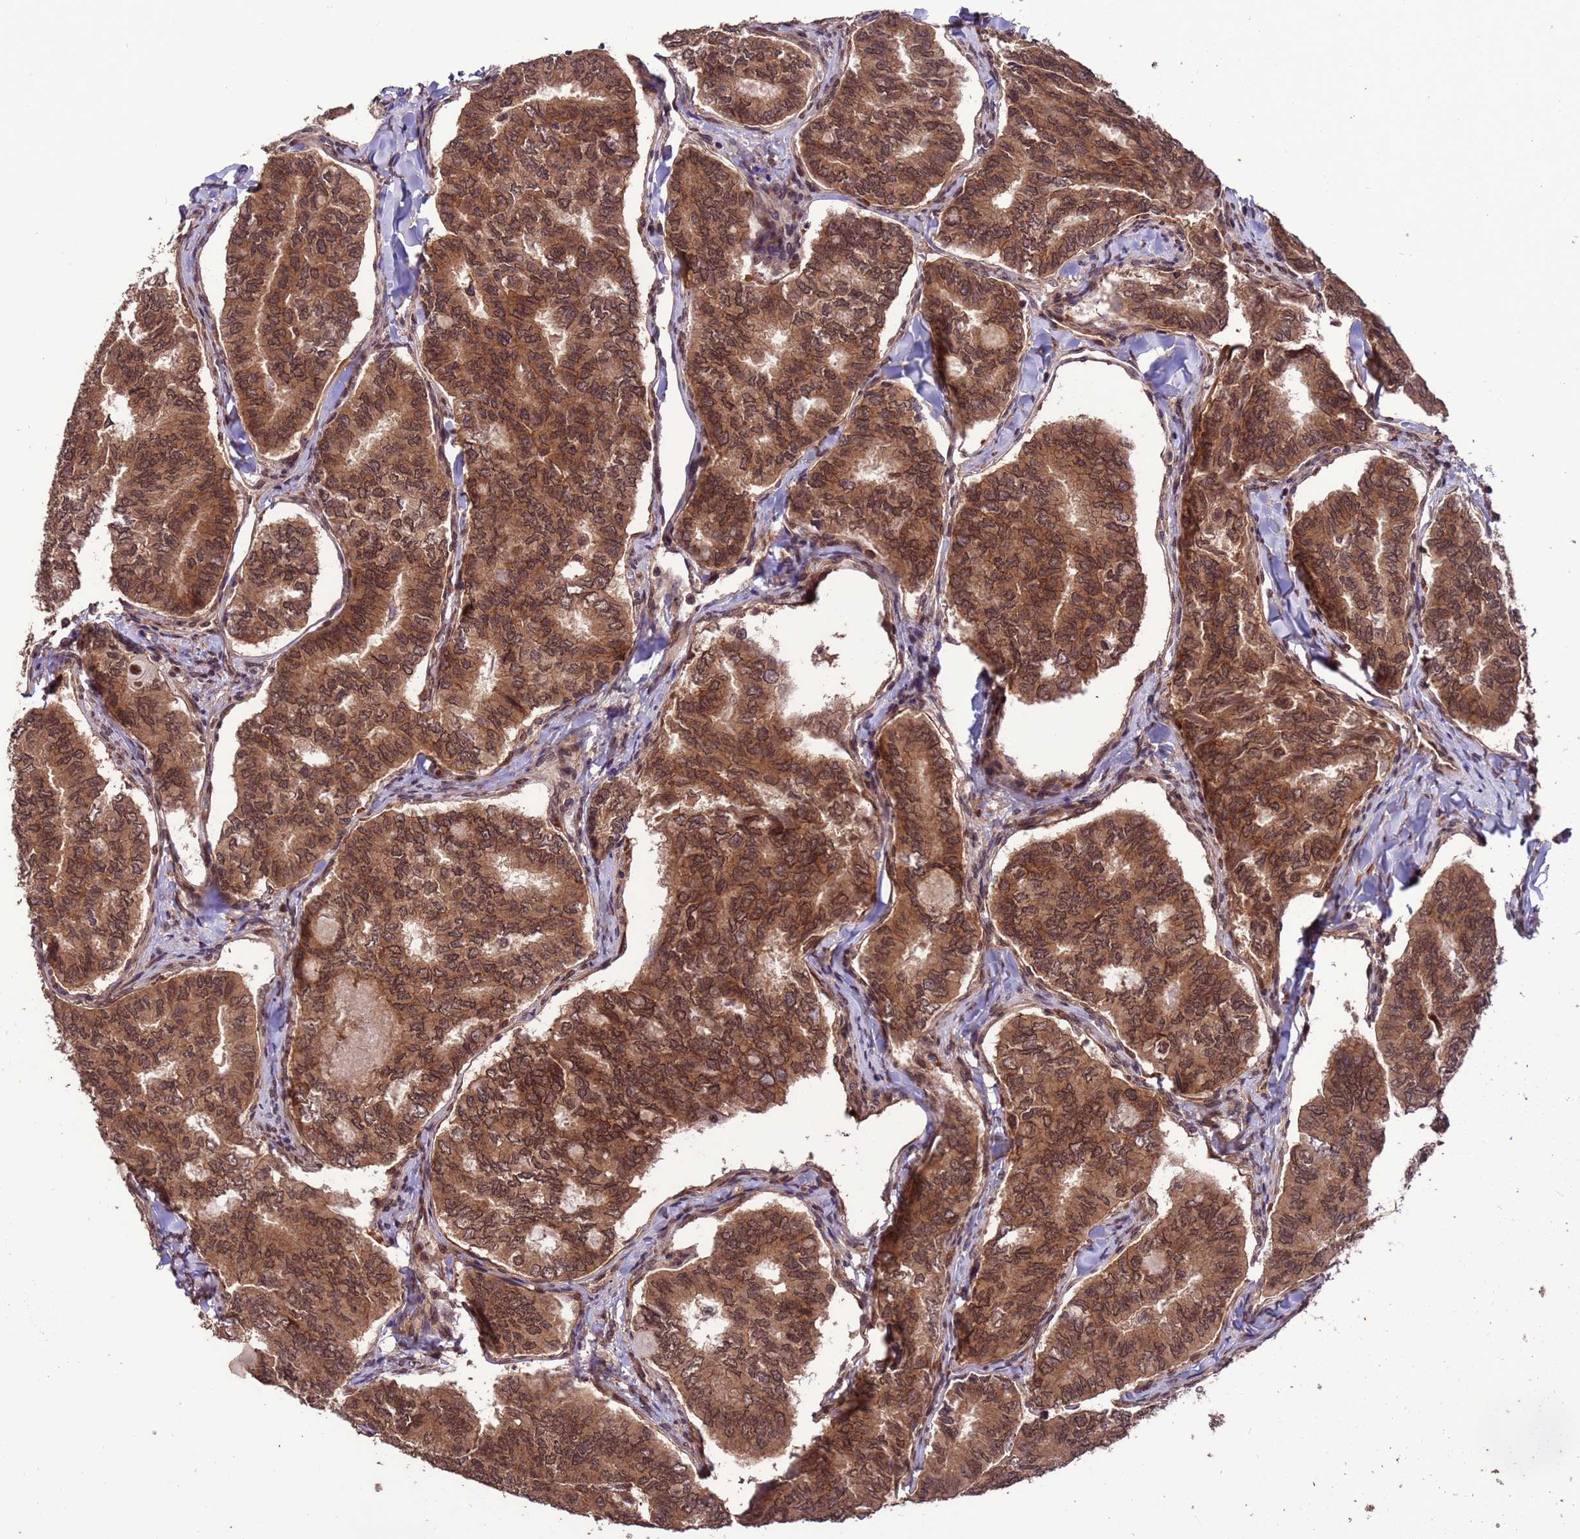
{"staining": {"intensity": "moderate", "quantity": ">75%", "location": "cytoplasmic/membranous,nuclear"}, "tissue": "thyroid cancer", "cell_type": "Tumor cells", "image_type": "cancer", "snomed": [{"axis": "morphology", "description": "Papillary adenocarcinoma, NOS"}, {"axis": "topography", "description": "Thyroid gland"}], "caption": "Immunohistochemical staining of thyroid cancer exhibits medium levels of moderate cytoplasmic/membranous and nuclear protein staining in approximately >75% of tumor cells. The protein is stained brown, and the nuclei are stained in blue (DAB (3,3'-diaminobenzidine) IHC with brightfield microscopy, high magnification).", "gene": "VSTM4", "patient": {"sex": "female", "age": 35}}